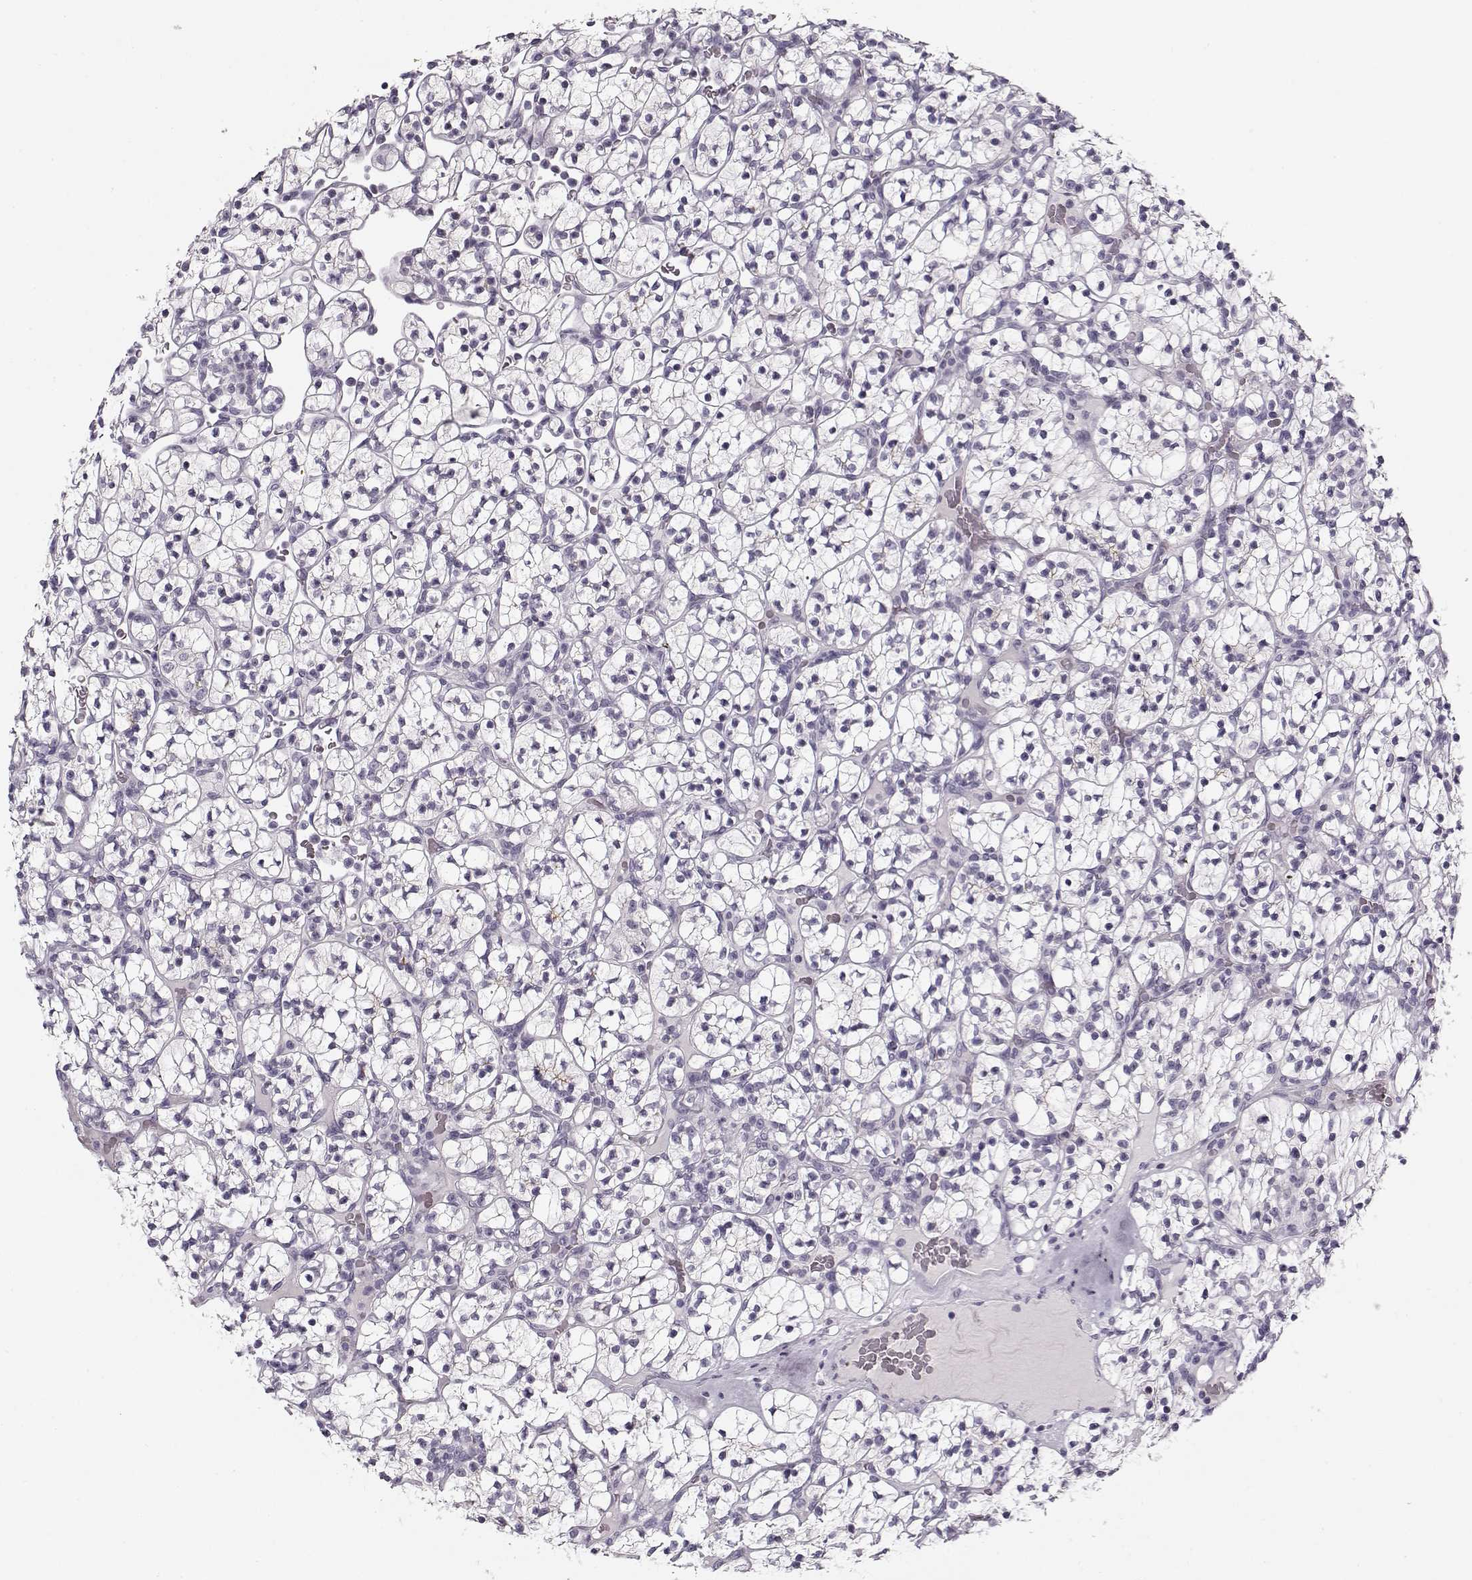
{"staining": {"intensity": "negative", "quantity": "none", "location": "none"}, "tissue": "renal cancer", "cell_type": "Tumor cells", "image_type": "cancer", "snomed": [{"axis": "morphology", "description": "Adenocarcinoma, NOS"}, {"axis": "topography", "description": "Kidney"}], "caption": "A photomicrograph of human adenocarcinoma (renal) is negative for staining in tumor cells.", "gene": "PNMT", "patient": {"sex": "female", "age": 89}}